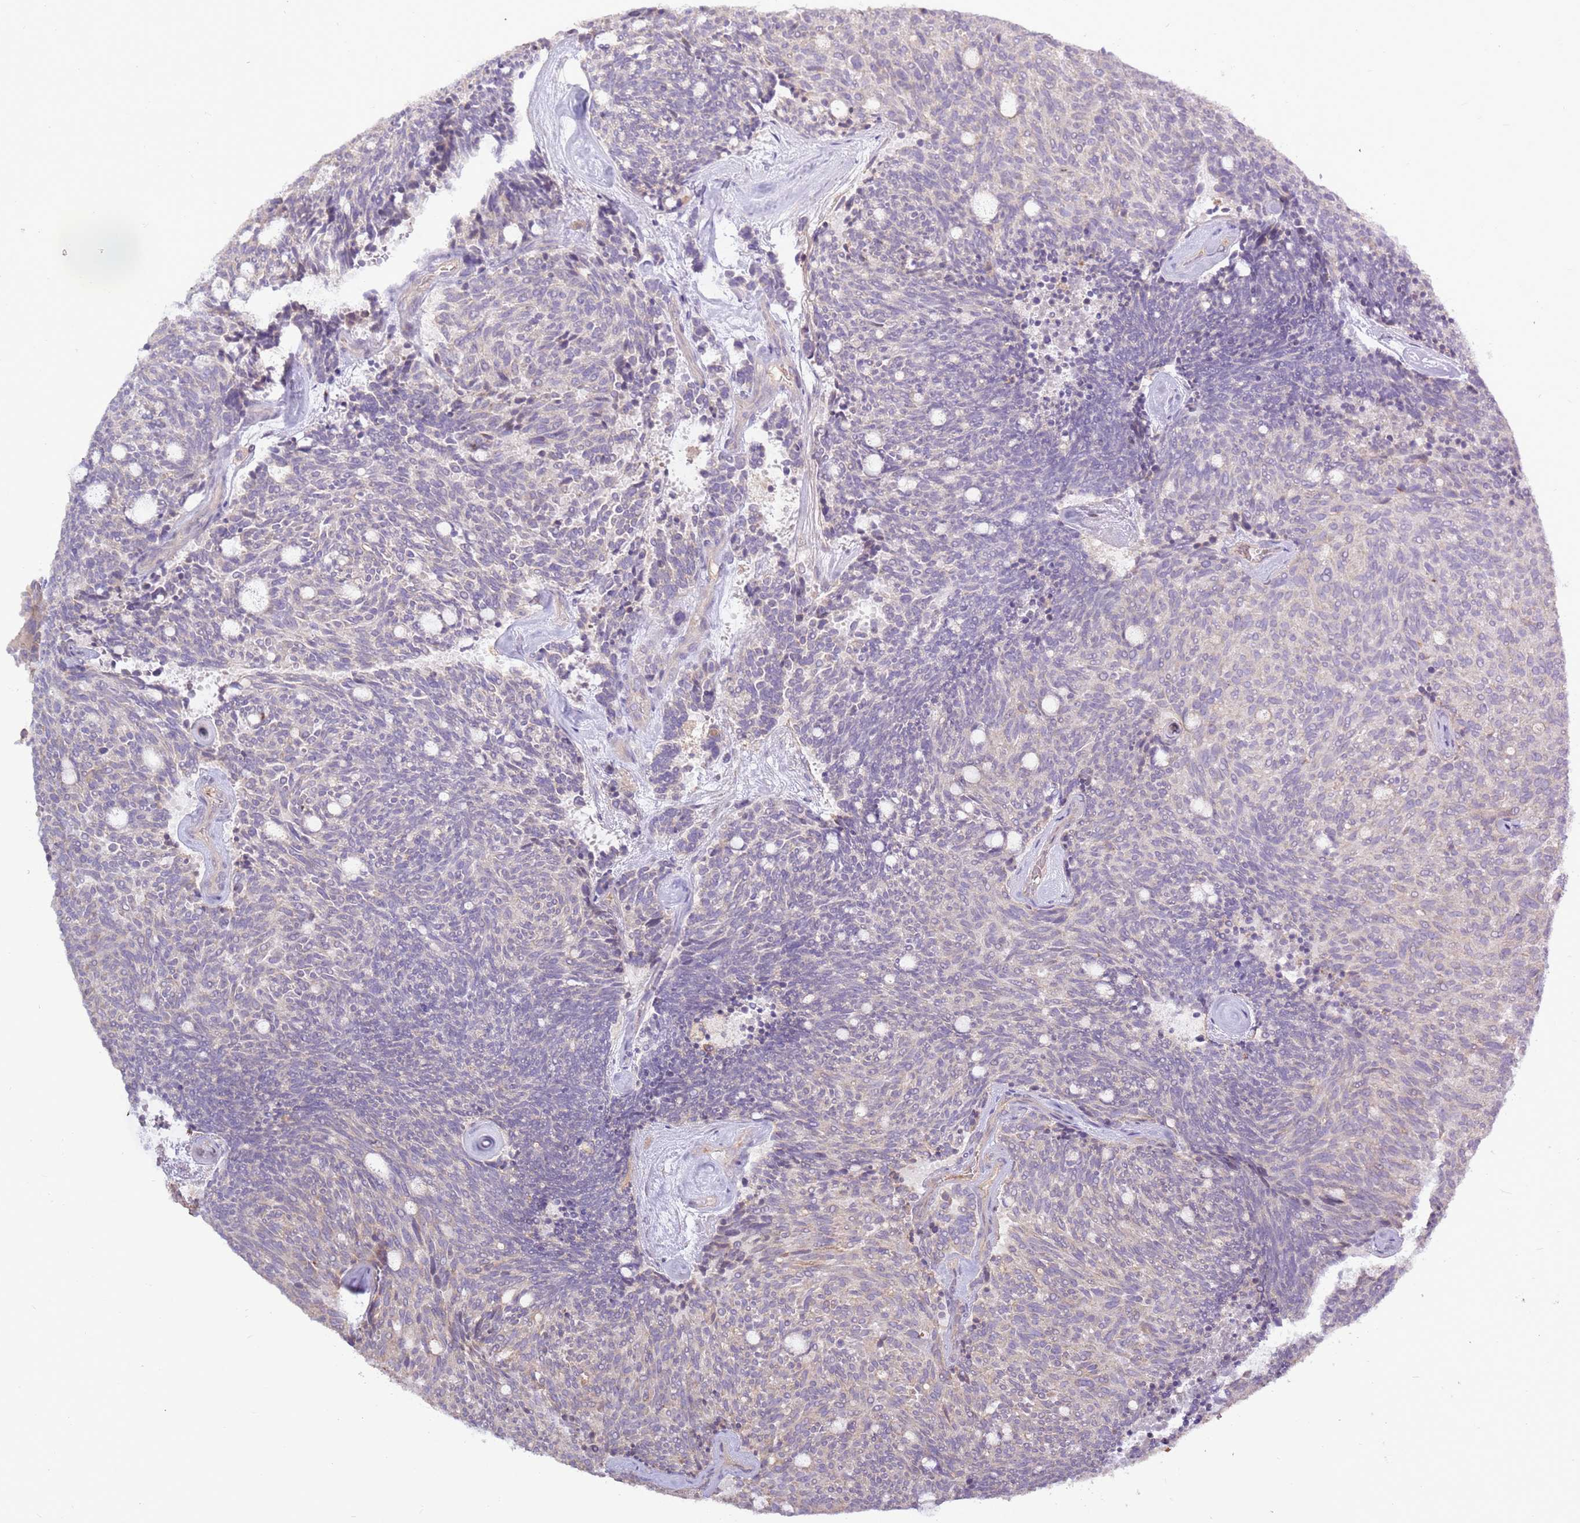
{"staining": {"intensity": "negative", "quantity": "none", "location": "none"}, "tissue": "carcinoid", "cell_type": "Tumor cells", "image_type": "cancer", "snomed": [{"axis": "morphology", "description": "Carcinoid, malignant, NOS"}, {"axis": "topography", "description": "Pancreas"}], "caption": "Image shows no protein positivity in tumor cells of malignant carcinoid tissue.", "gene": "EVA1B", "patient": {"sex": "female", "age": 54}}